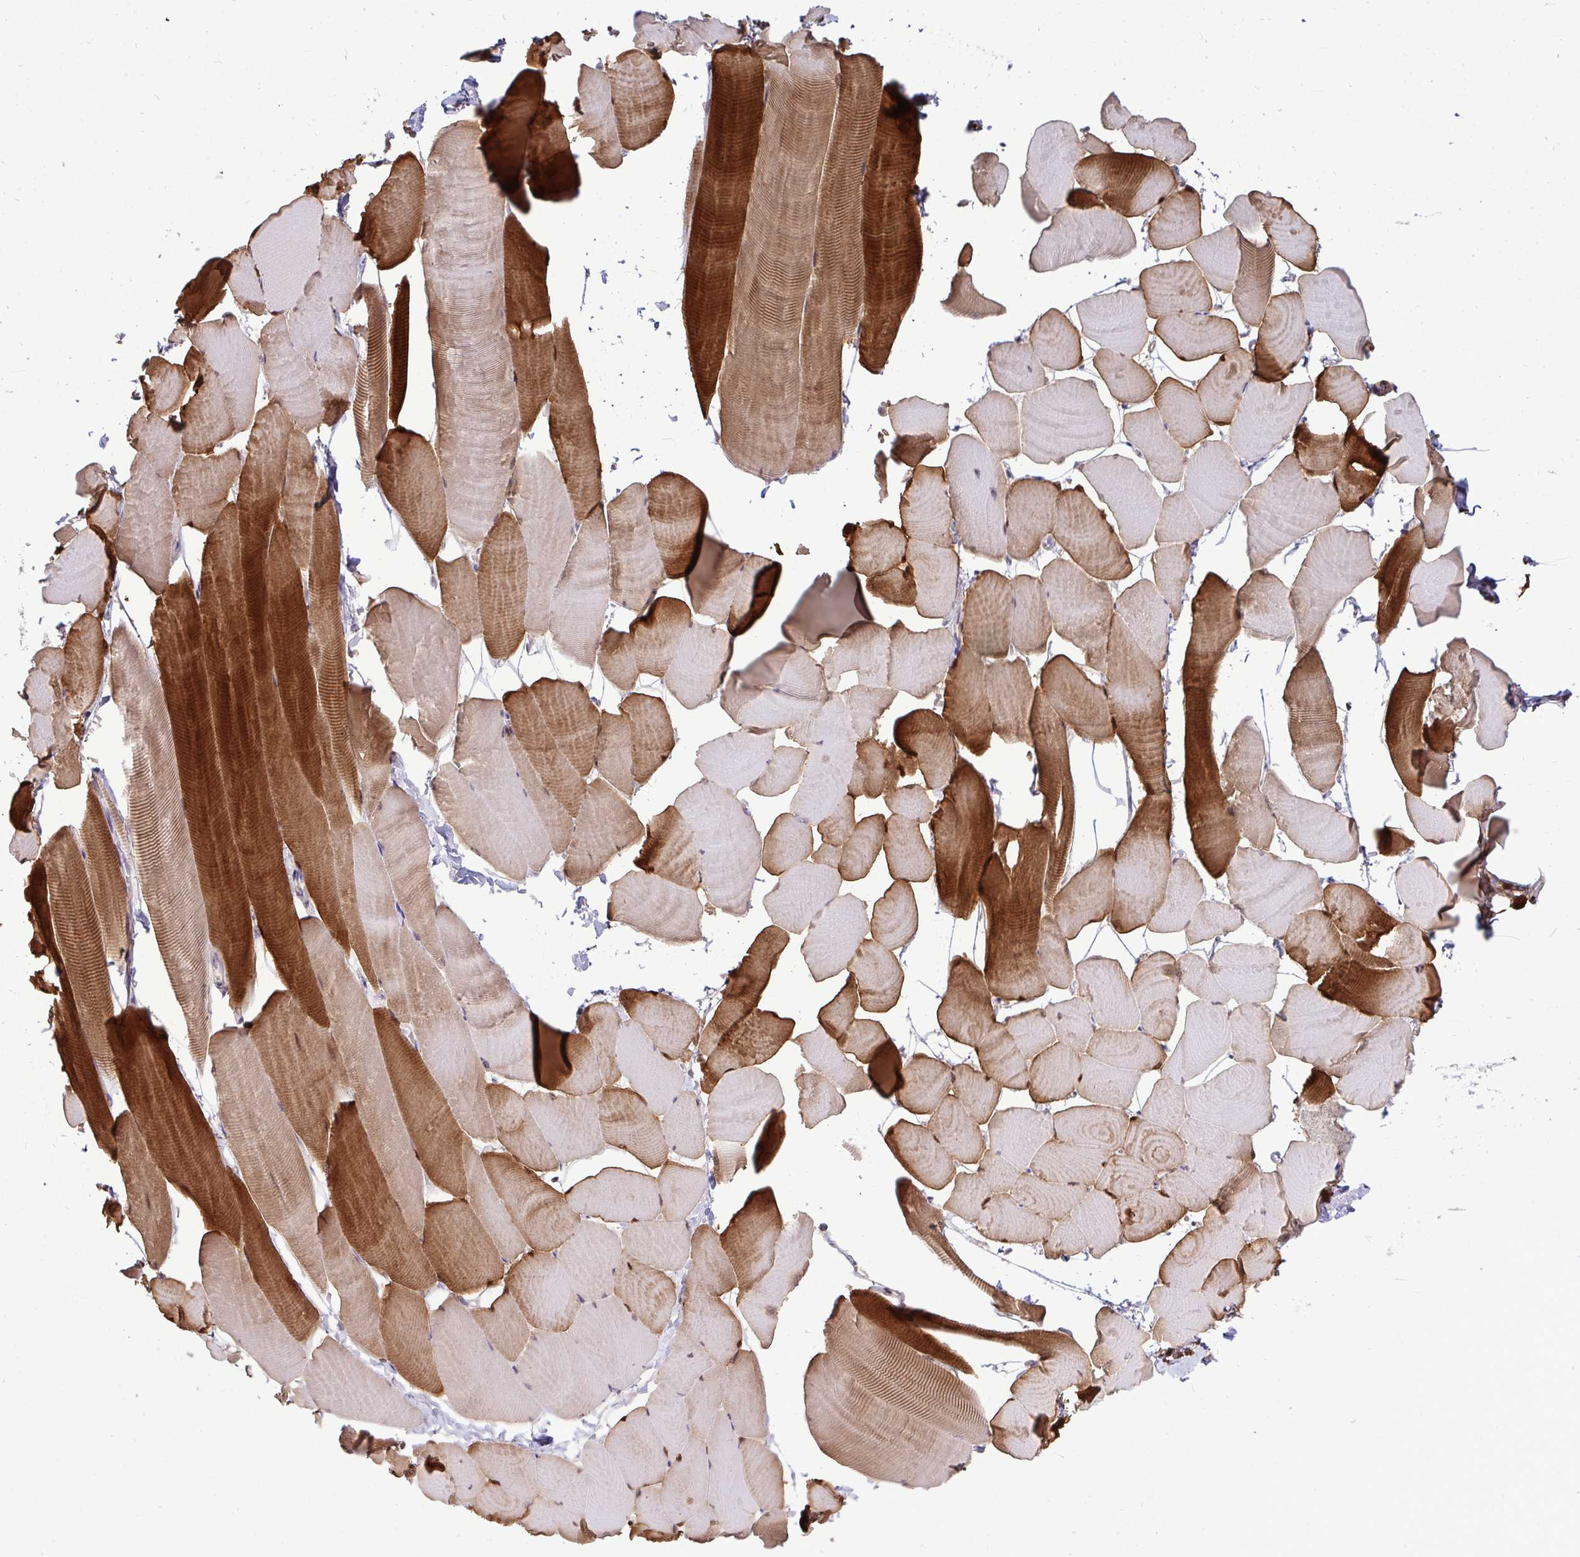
{"staining": {"intensity": "strong", "quantity": "25%-75%", "location": "cytoplasmic/membranous,nuclear"}, "tissue": "skeletal muscle", "cell_type": "Myocytes", "image_type": "normal", "snomed": [{"axis": "morphology", "description": "Normal tissue, NOS"}, {"axis": "topography", "description": "Skeletal muscle"}], "caption": "IHC photomicrograph of benign human skeletal muscle stained for a protein (brown), which reveals high levels of strong cytoplasmic/membranous,nuclear expression in about 25%-75% of myocytes.", "gene": "HSPB6", "patient": {"sex": "male", "age": 25}}